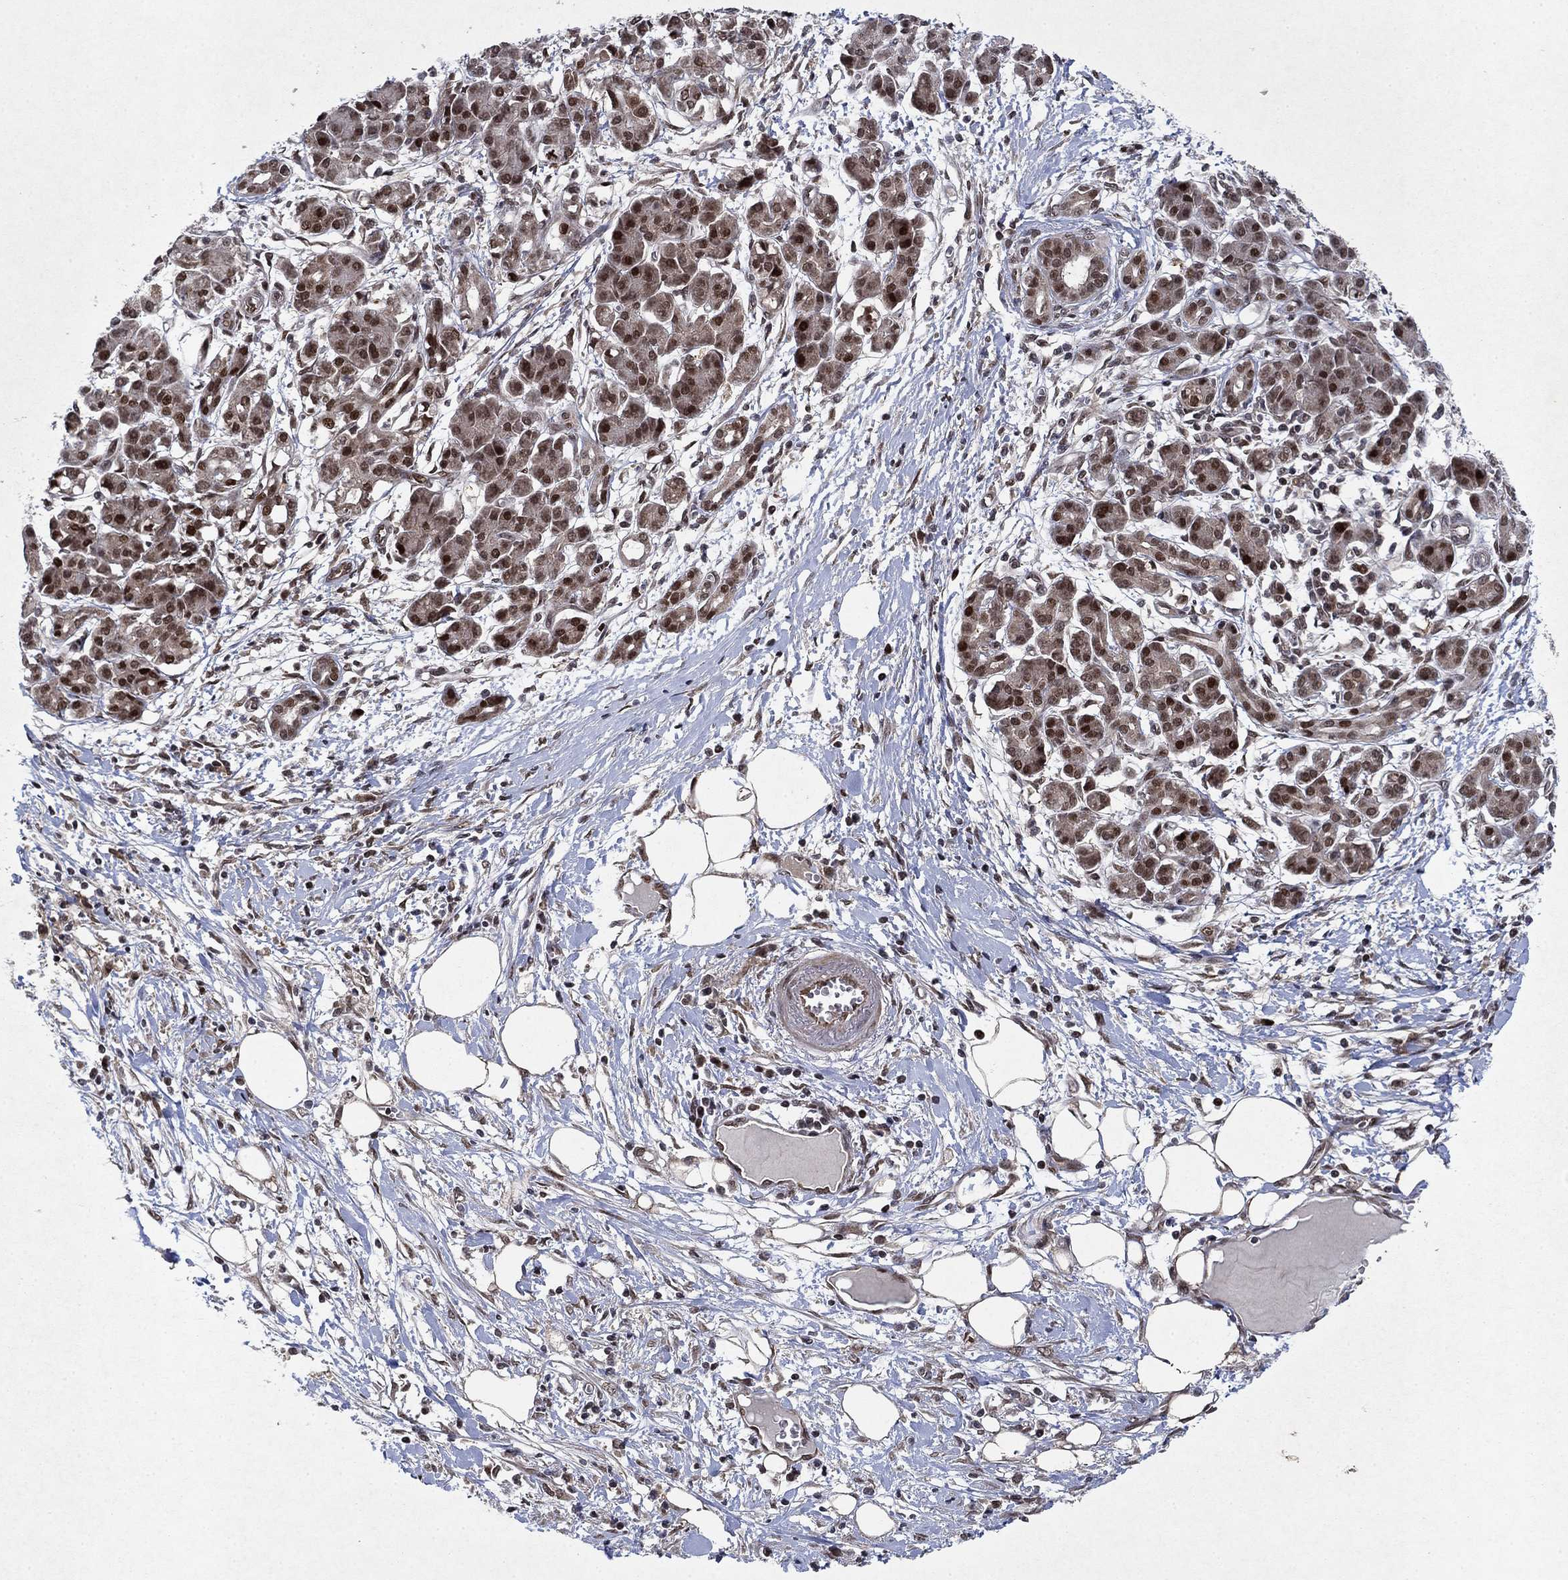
{"staining": {"intensity": "strong", "quantity": "25%-75%", "location": "nuclear"}, "tissue": "pancreatic cancer", "cell_type": "Tumor cells", "image_type": "cancer", "snomed": [{"axis": "morphology", "description": "Adenocarcinoma, NOS"}, {"axis": "topography", "description": "Pancreas"}], "caption": "Immunohistochemical staining of pancreatic adenocarcinoma shows high levels of strong nuclear protein staining in approximately 25%-75% of tumor cells.", "gene": "PRICKLE4", "patient": {"sex": "male", "age": 72}}